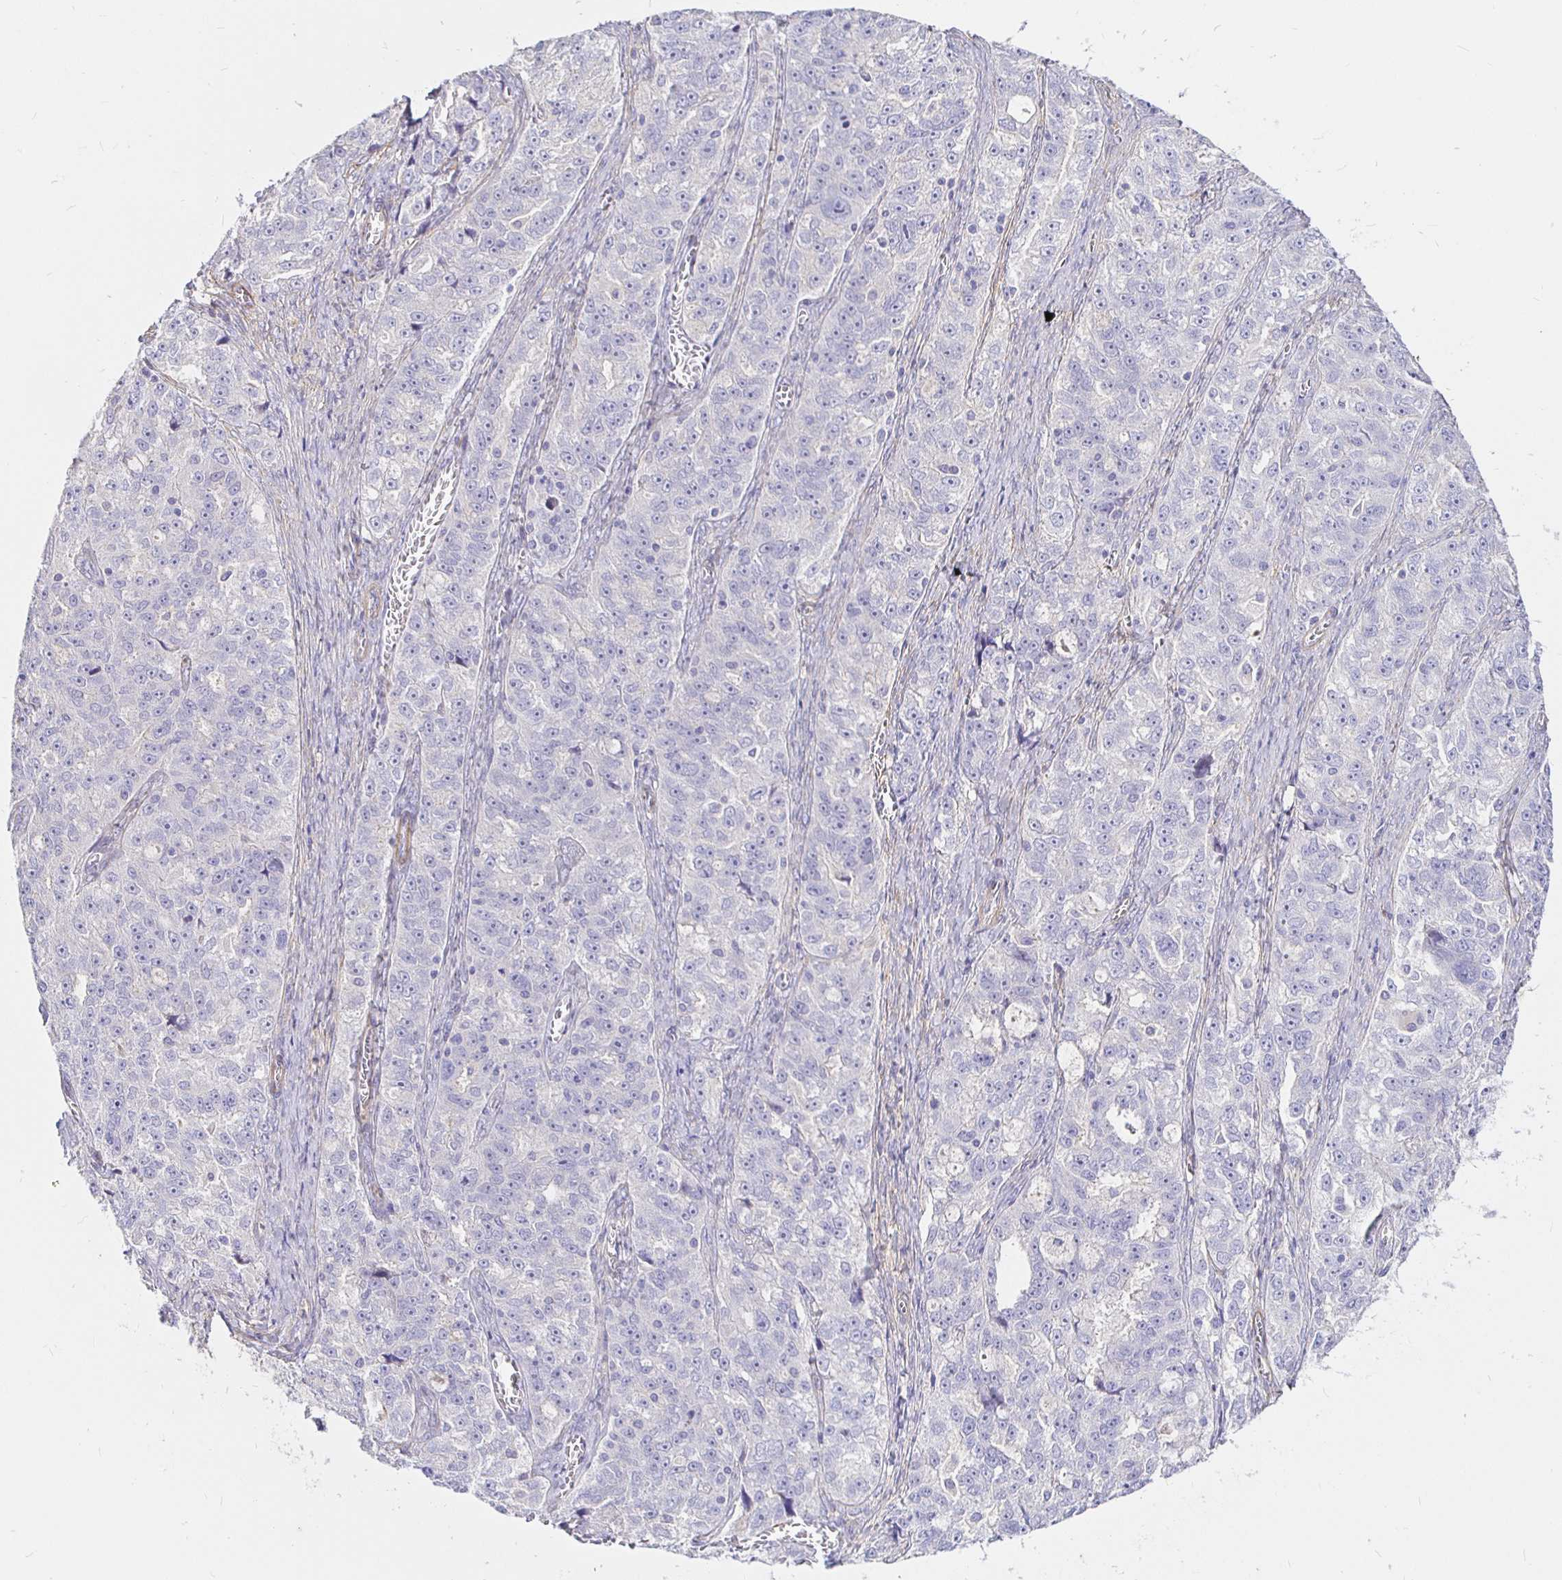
{"staining": {"intensity": "negative", "quantity": "none", "location": "none"}, "tissue": "ovarian cancer", "cell_type": "Tumor cells", "image_type": "cancer", "snomed": [{"axis": "morphology", "description": "Cystadenocarcinoma, serous, NOS"}, {"axis": "topography", "description": "Ovary"}], "caption": "Ovarian cancer was stained to show a protein in brown. There is no significant expression in tumor cells.", "gene": "PALM2AKAP2", "patient": {"sex": "female", "age": 51}}